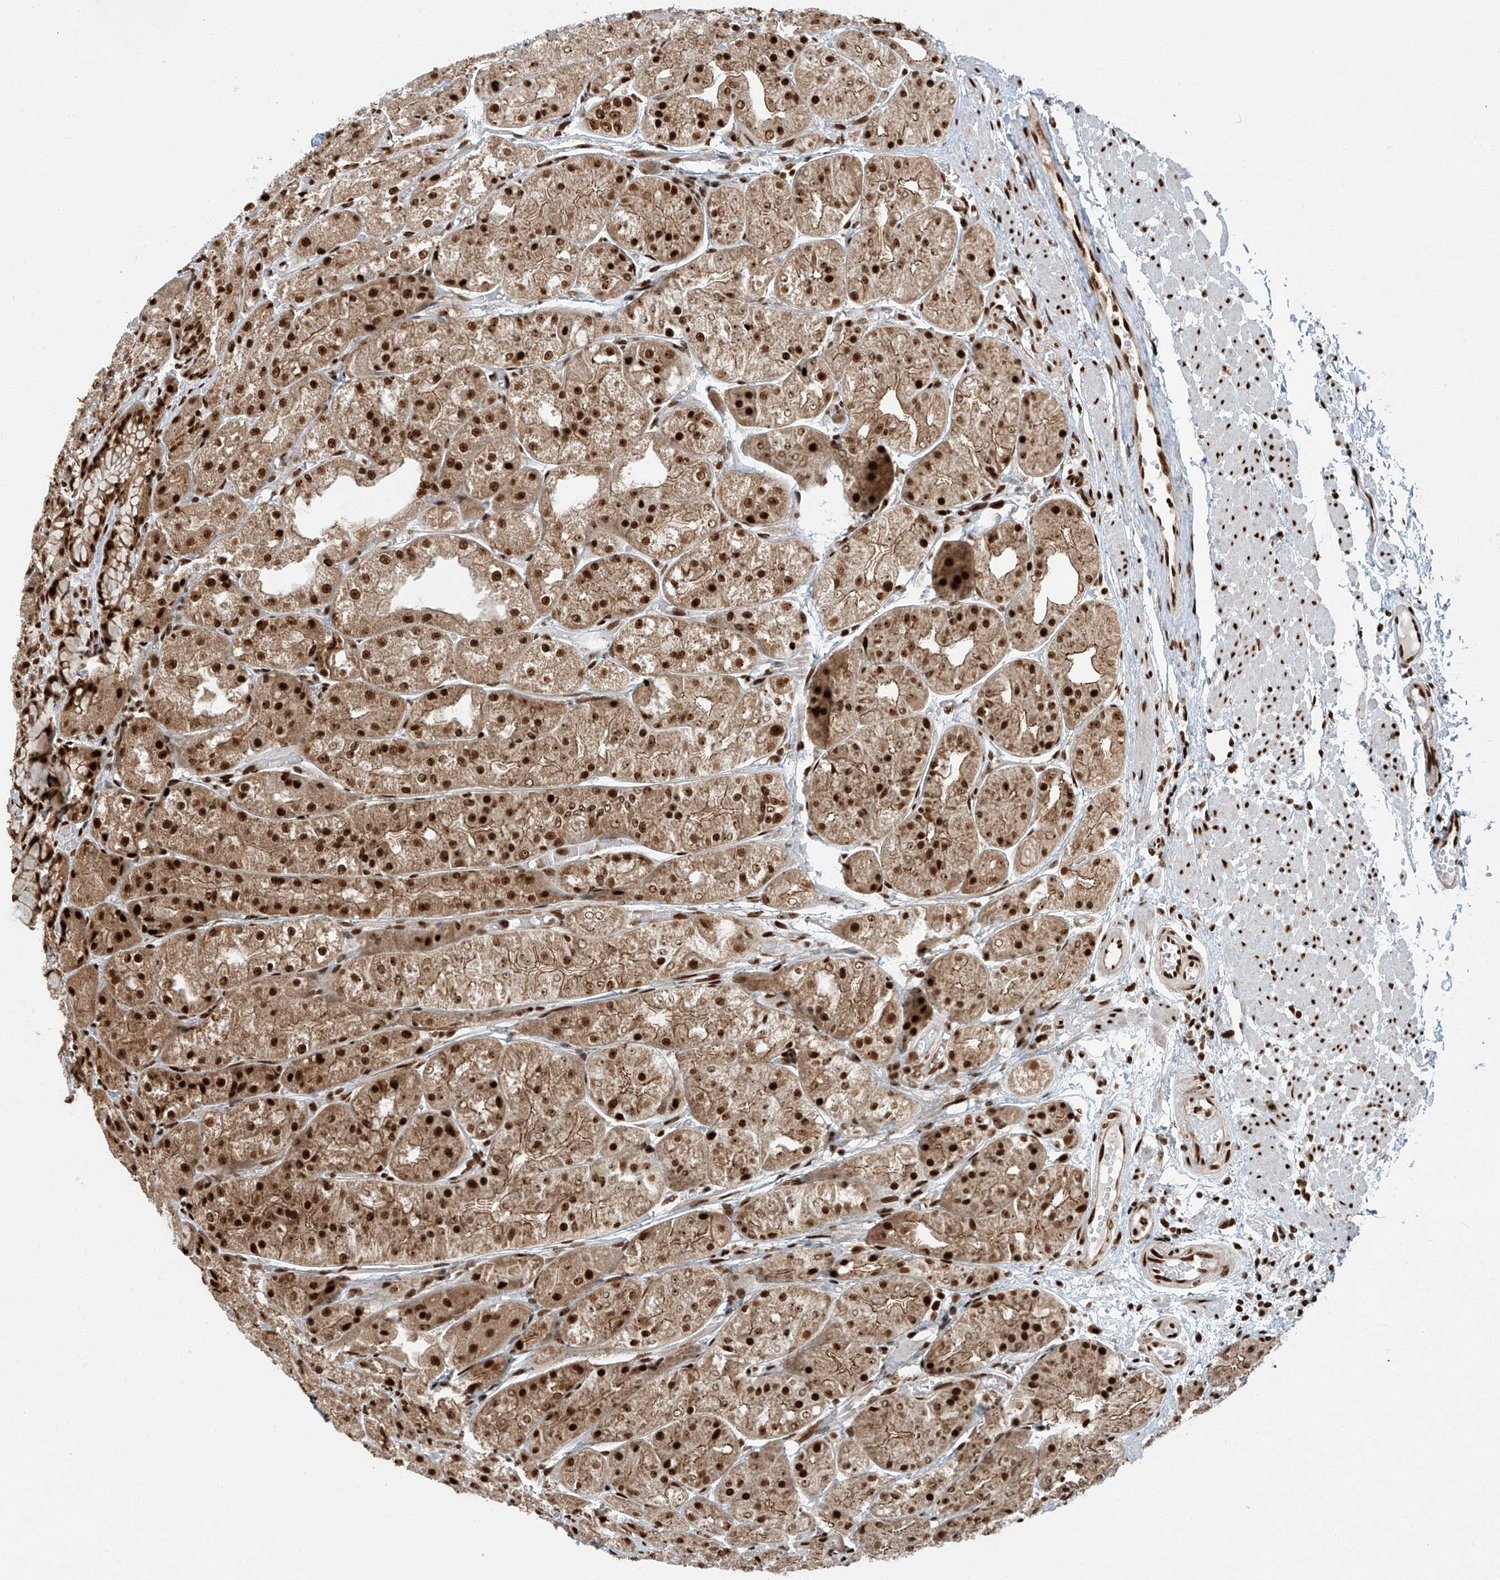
{"staining": {"intensity": "strong", "quantity": ">75%", "location": "cytoplasmic/membranous,nuclear"}, "tissue": "stomach", "cell_type": "Glandular cells", "image_type": "normal", "snomed": [{"axis": "morphology", "description": "Normal tissue, NOS"}, {"axis": "topography", "description": "Stomach, upper"}], "caption": "Protein staining shows strong cytoplasmic/membranous,nuclear expression in approximately >75% of glandular cells in benign stomach.", "gene": "FAM193B", "patient": {"sex": "male", "age": 72}}